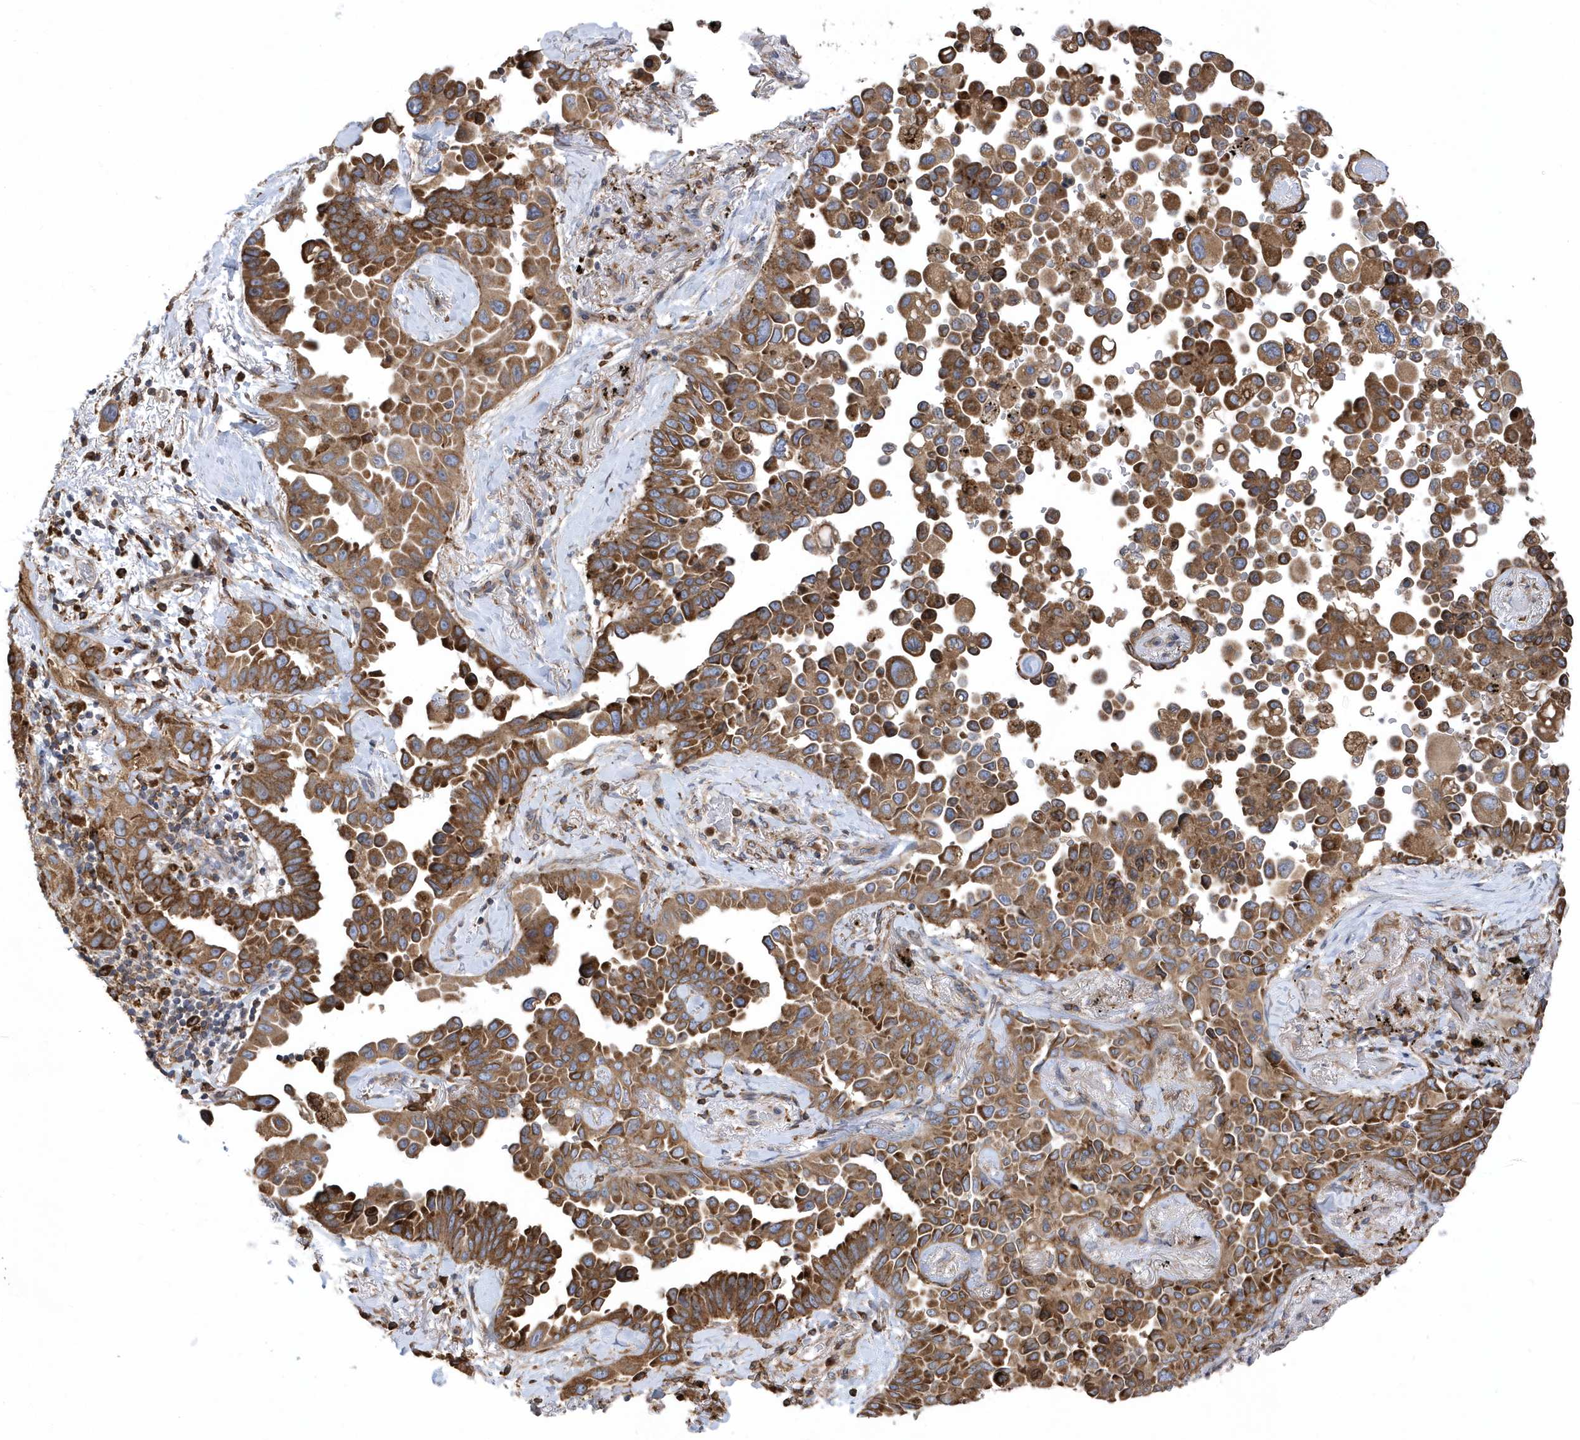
{"staining": {"intensity": "moderate", "quantity": ">75%", "location": "cytoplasmic/membranous"}, "tissue": "lung cancer", "cell_type": "Tumor cells", "image_type": "cancer", "snomed": [{"axis": "morphology", "description": "Adenocarcinoma, NOS"}, {"axis": "topography", "description": "Lung"}], "caption": "Lung cancer tissue demonstrates moderate cytoplasmic/membranous staining in about >75% of tumor cells (Brightfield microscopy of DAB IHC at high magnification).", "gene": "VAMP7", "patient": {"sex": "female", "age": 67}}